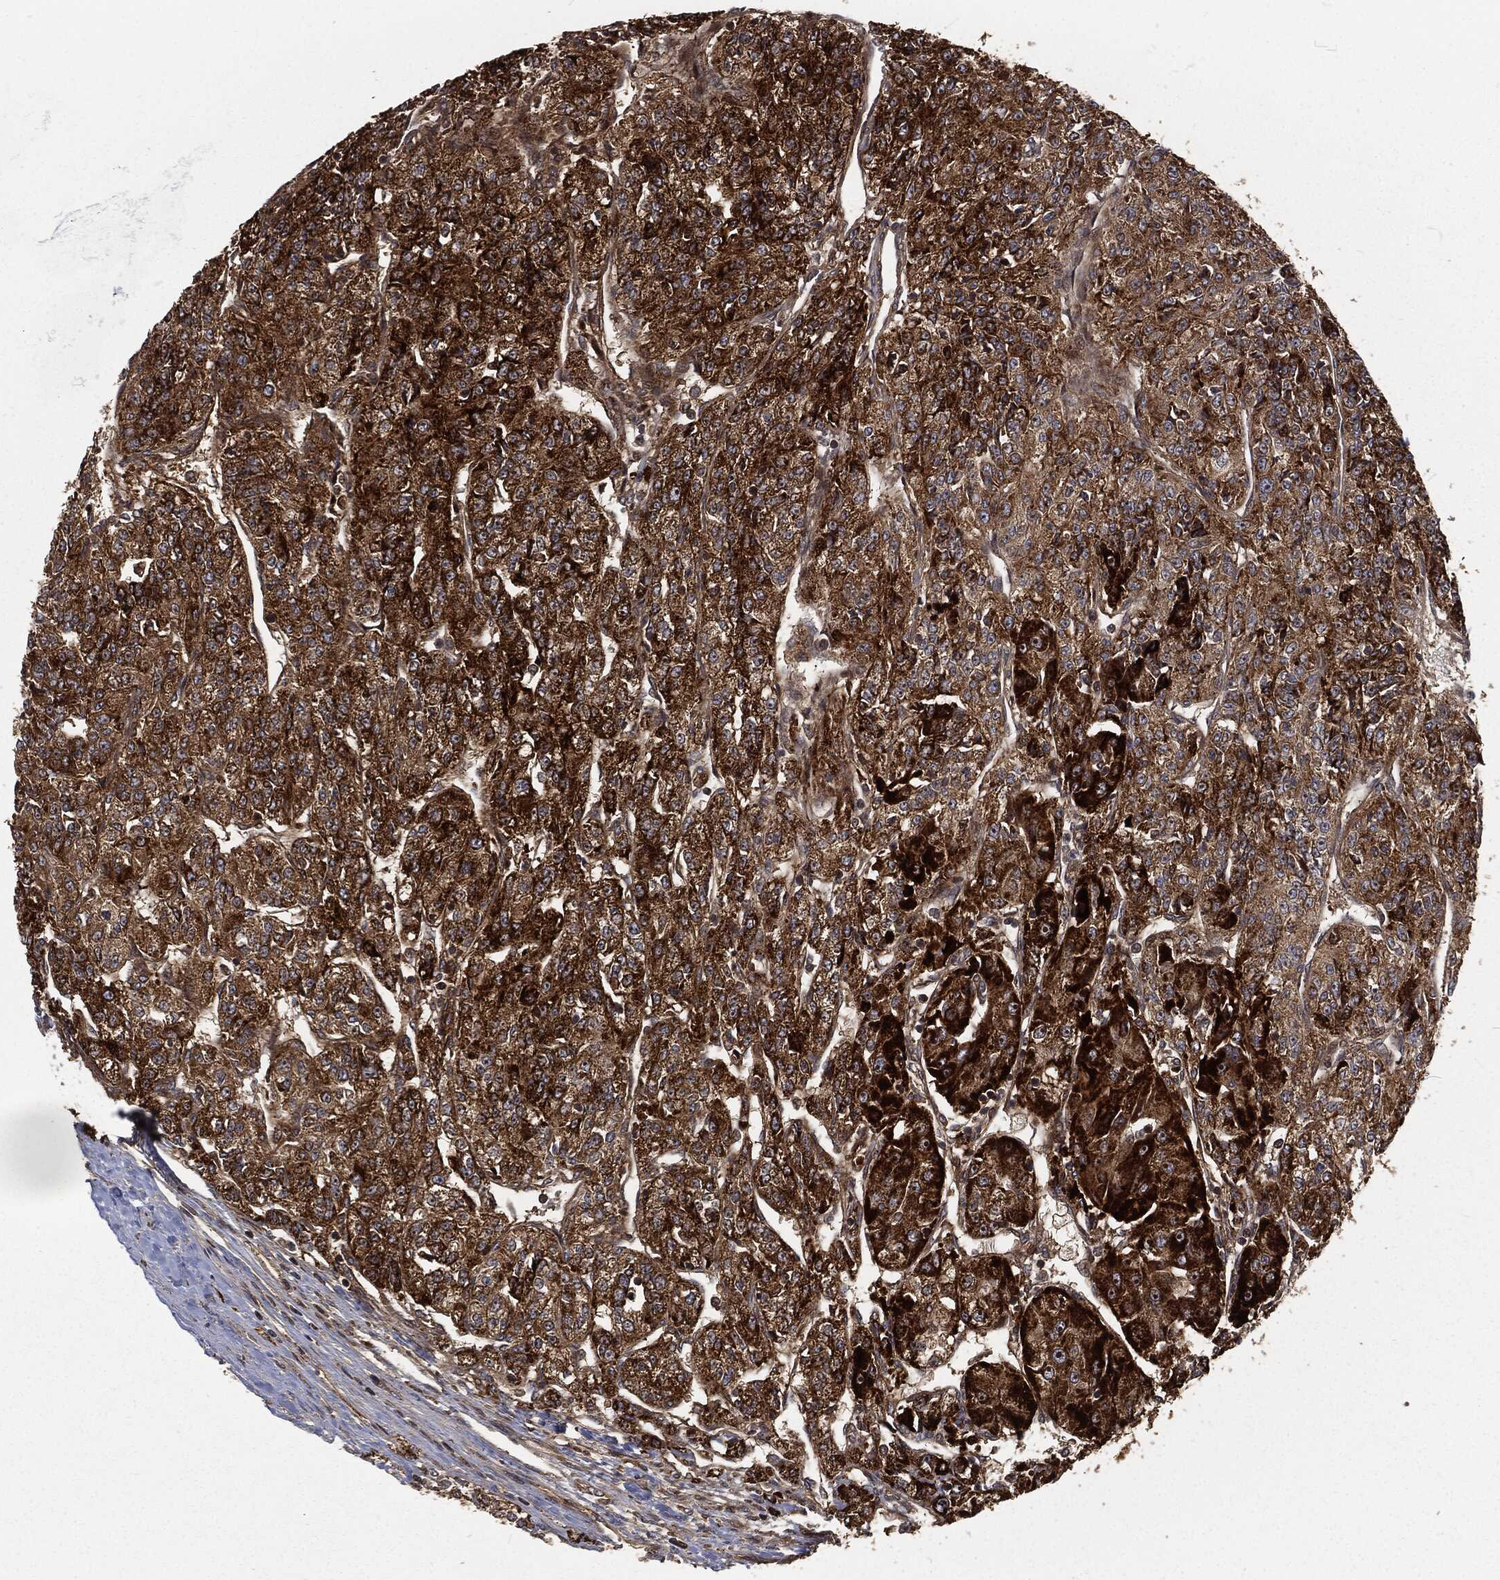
{"staining": {"intensity": "strong", "quantity": ">75%", "location": "cytoplasmic/membranous"}, "tissue": "renal cancer", "cell_type": "Tumor cells", "image_type": "cancer", "snomed": [{"axis": "morphology", "description": "Adenocarcinoma, NOS"}, {"axis": "topography", "description": "Kidney"}], "caption": "DAB immunohistochemical staining of human renal cancer demonstrates strong cytoplasmic/membranous protein positivity in about >75% of tumor cells.", "gene": "RFTN1", "patient": {"sex": "female", "age": 63}}